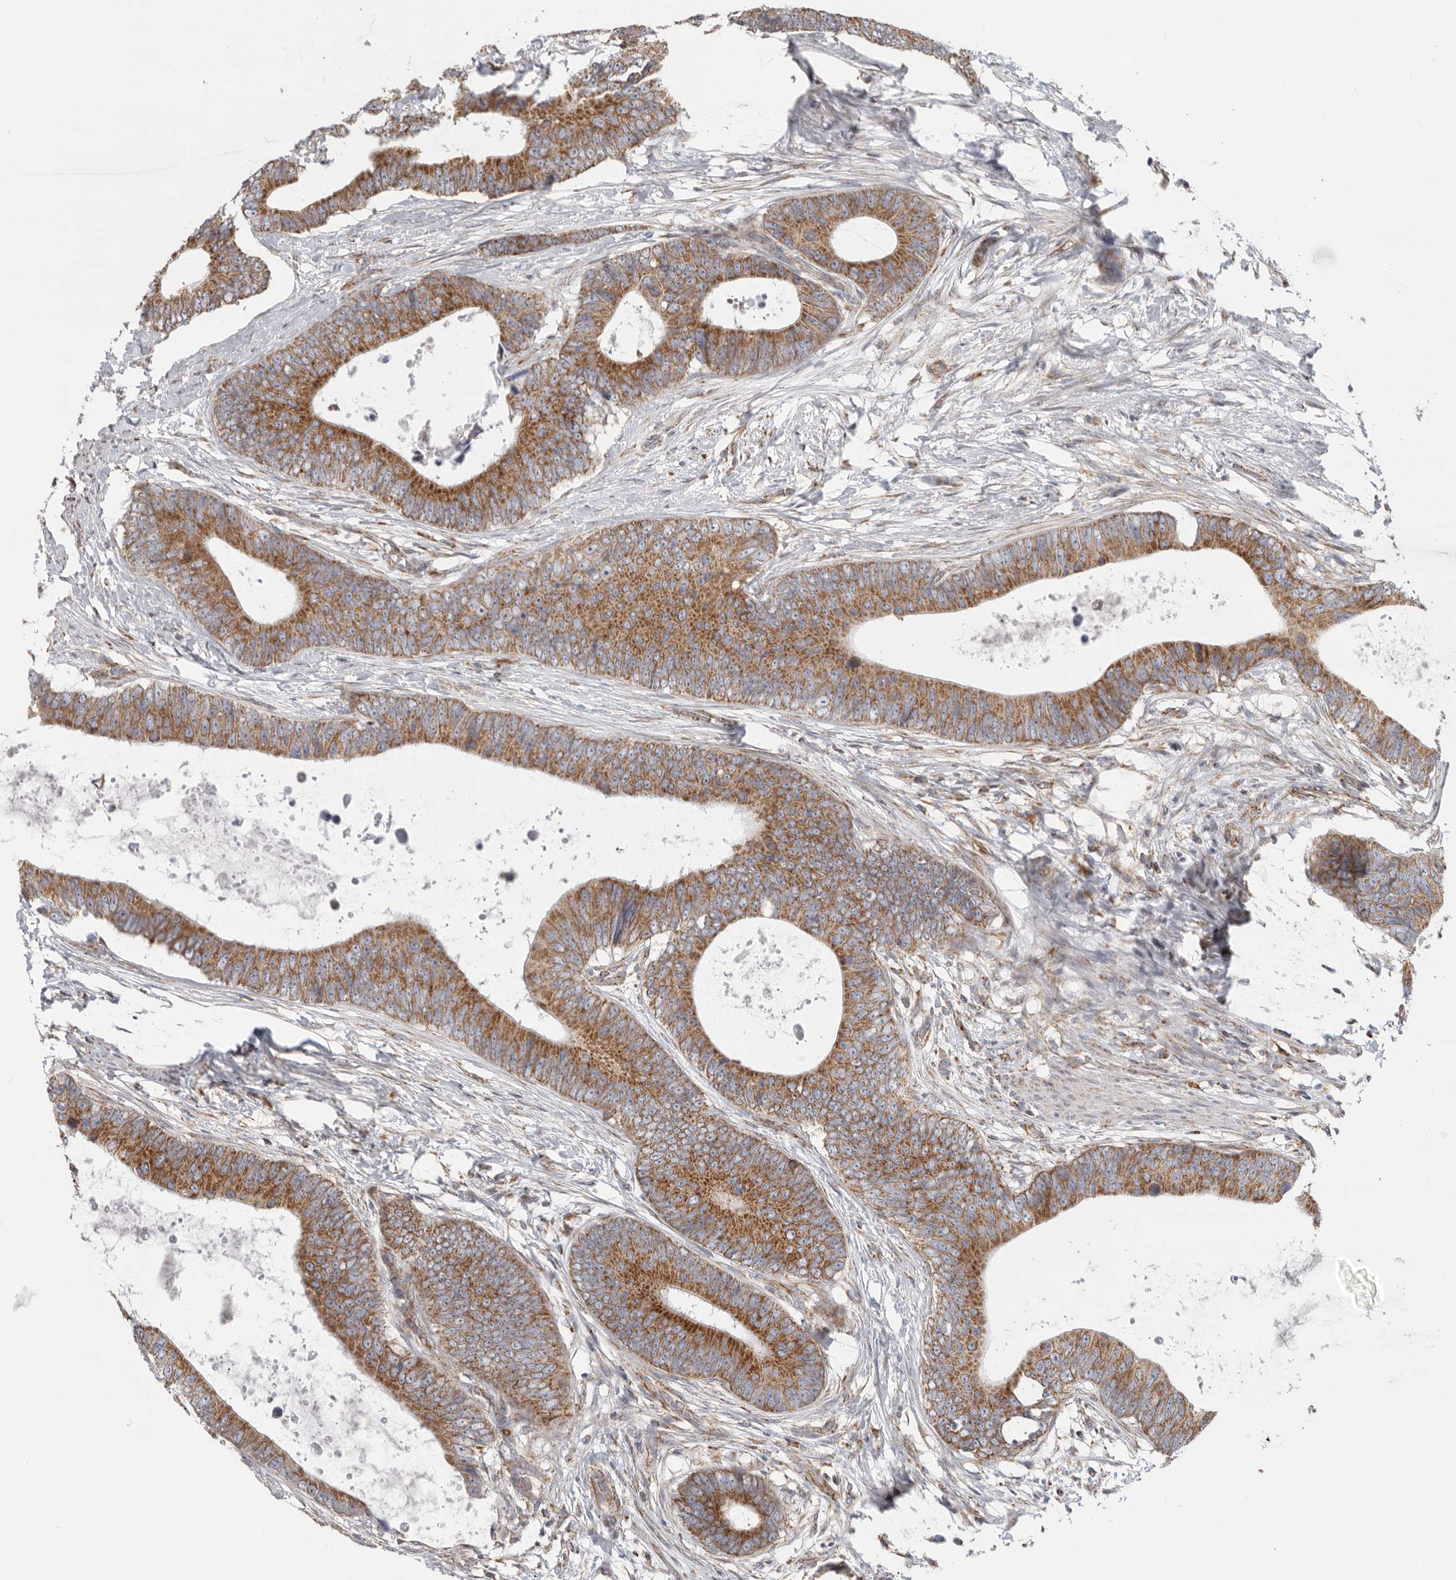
{"staining": {"intensity": "moderate", "quantity": ">75%", "location": "cytoplasmic/membranous"}, "tissue": "colorectal cancer", "cell_type": "Tumor cells", "image_type": "cancer", "snomed": [{"axis": "morphology", "description": "Adenocarcinoma, NOS"}, {"axis": "topography", "description": "Colon"}], "caption": "Tumor cells demonstrate medium levels of moderate cytoplasmic/membranous expression in about >75% of cells in human adenocarcinoma (colorectal). (brown staining indicates protein expression, while blue staining denotes nuclei).", "gene": "FKBP8", "patient": {"sex": "male", "age": 56}}